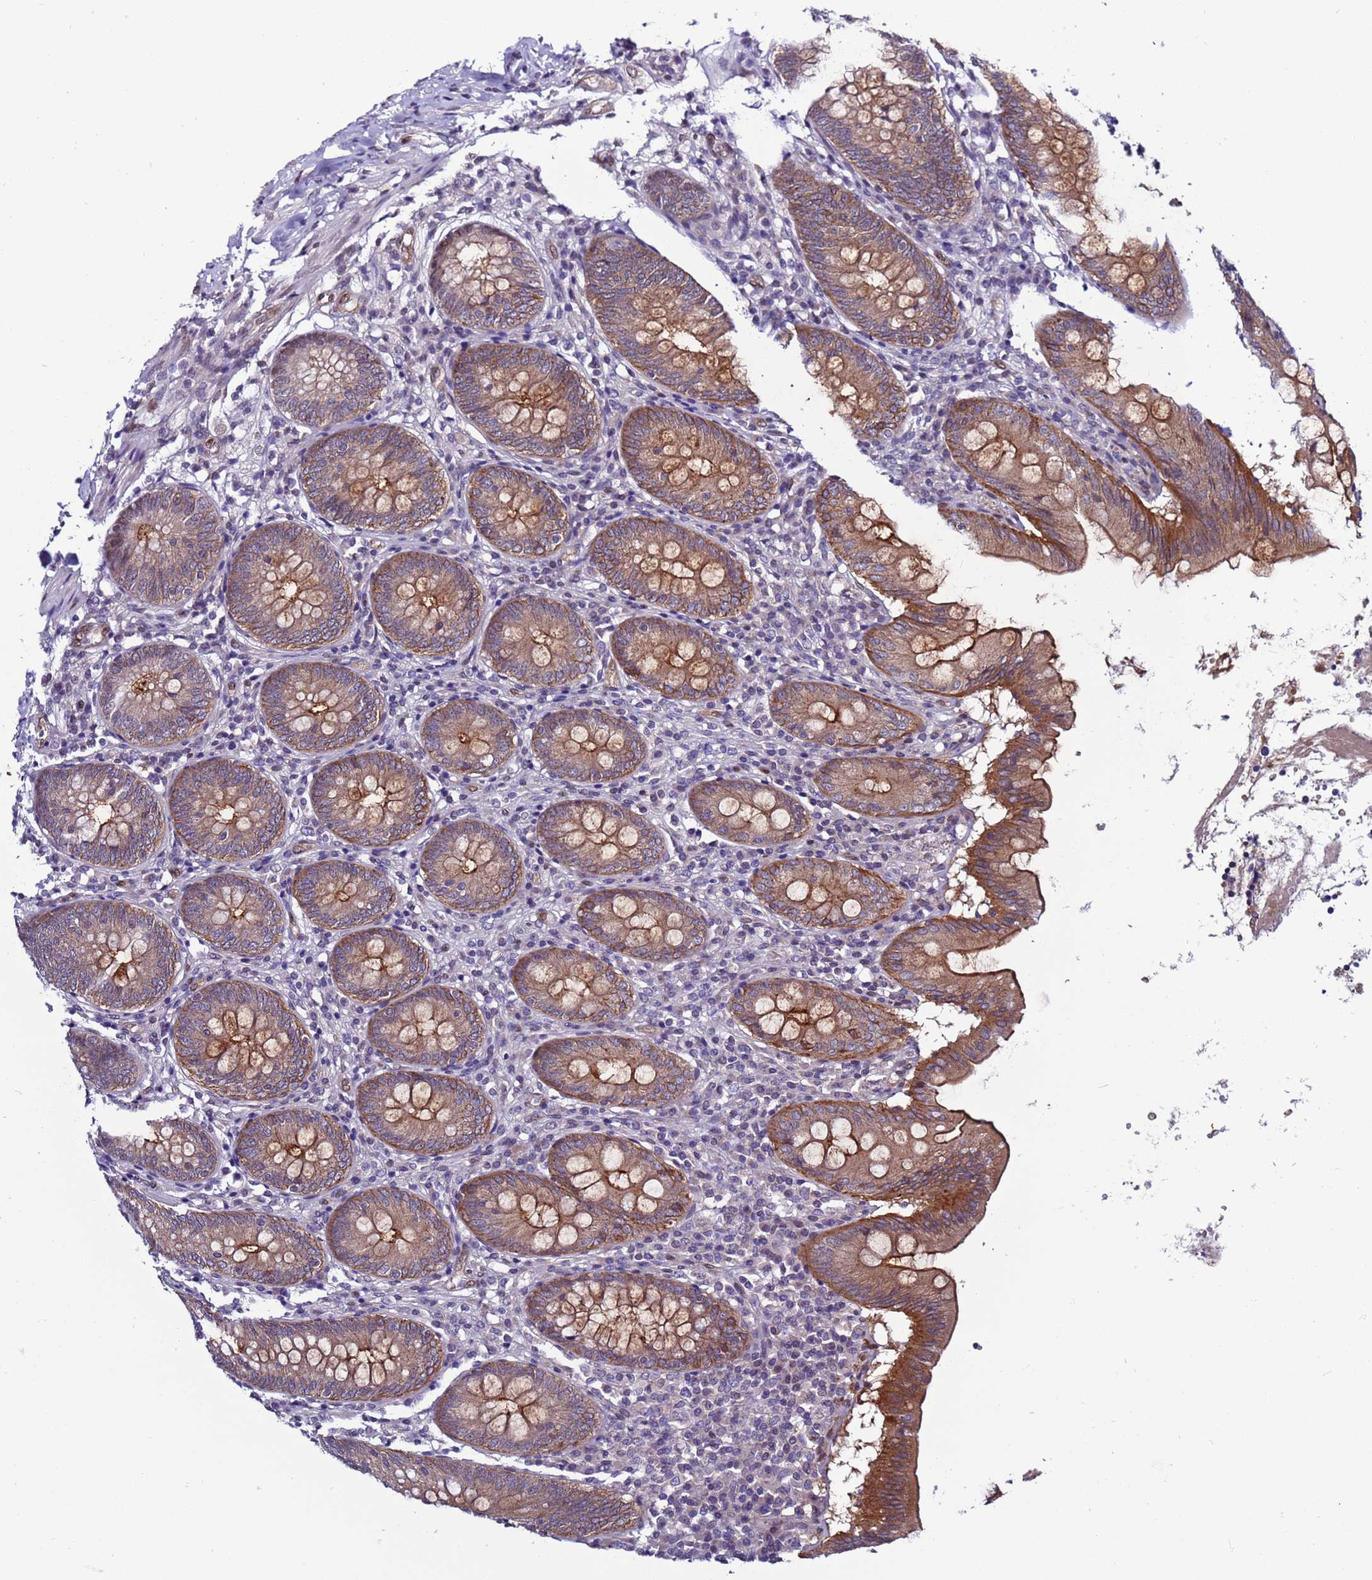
{"staining": {"intensity": "moderate", "quantity": ">75%", "location": "cytoplasmic/membranous"}, "tissue": "appendix", "cell_type": "Glandular cells", "image_type": "normal", "snomed": [{"axis": "morphology", "description": "Normal tissue, NOS"}, {"axis": "topography", "description": "Appendix"}], "caption": "The histopathology image demonstrates staining of normal appendix, revealing moderate cytoplasmic/membranous protein staining (brown color) within glandular cells.", "gene": "TRIM37", "patient": {"sex": "female", "age": 54}}